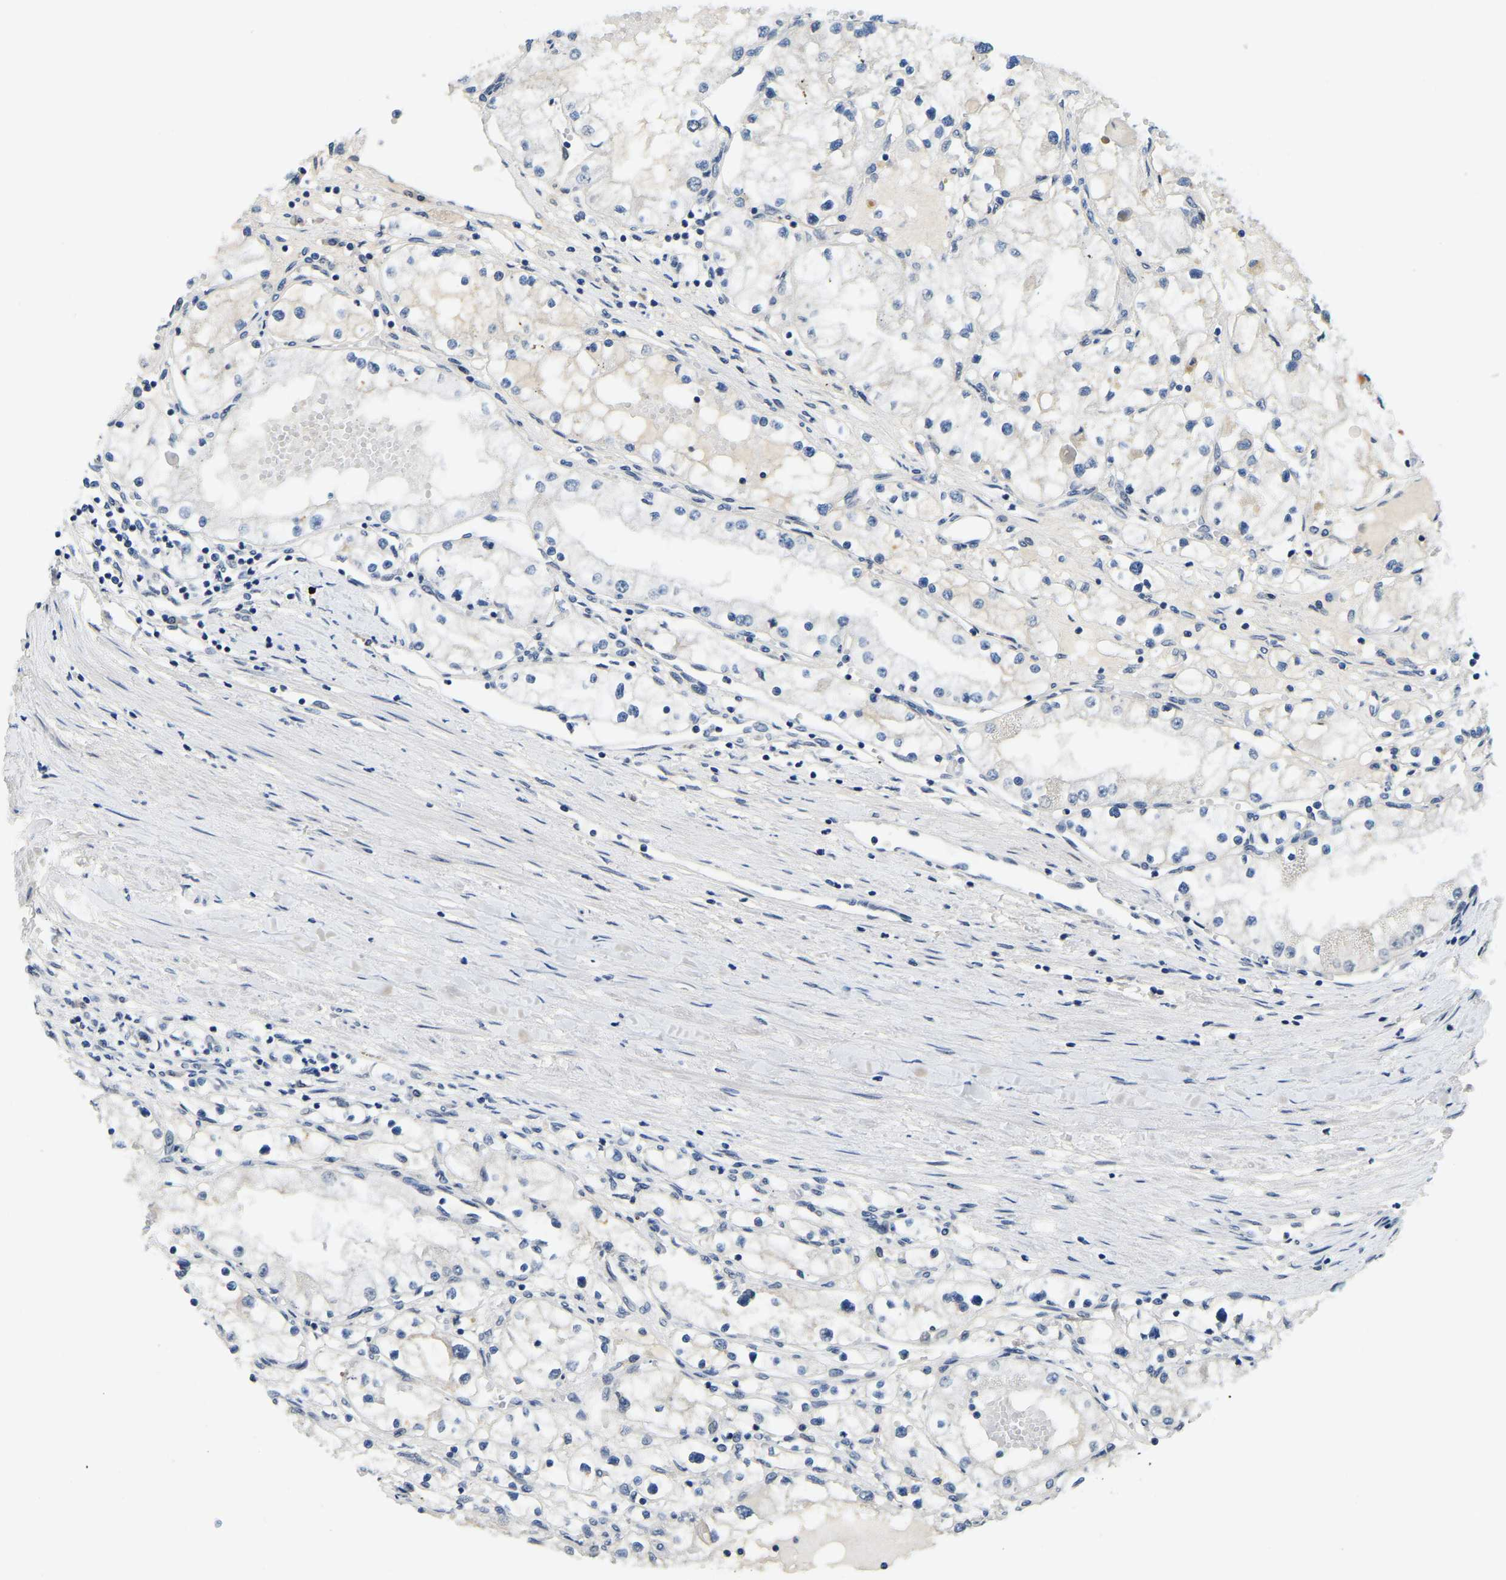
{"staining": {"intensity": "negative", "quantity": "none", "location": "none"}, "tissue": "renal cancer", "cell_type": "Tumor cells", "image_type": "cancer", "snomed": [{"axis": "morphology", "description": "Adenocarcinoma, NOS"}, {"axis": "topography", "description": "Kidney"}], "caption": "Protein analysis of renal adenocarcinoma displays no significant expression in tumor cells.", "gene": "RANBP2", "patient": {"sex": "male", "age": 68}}